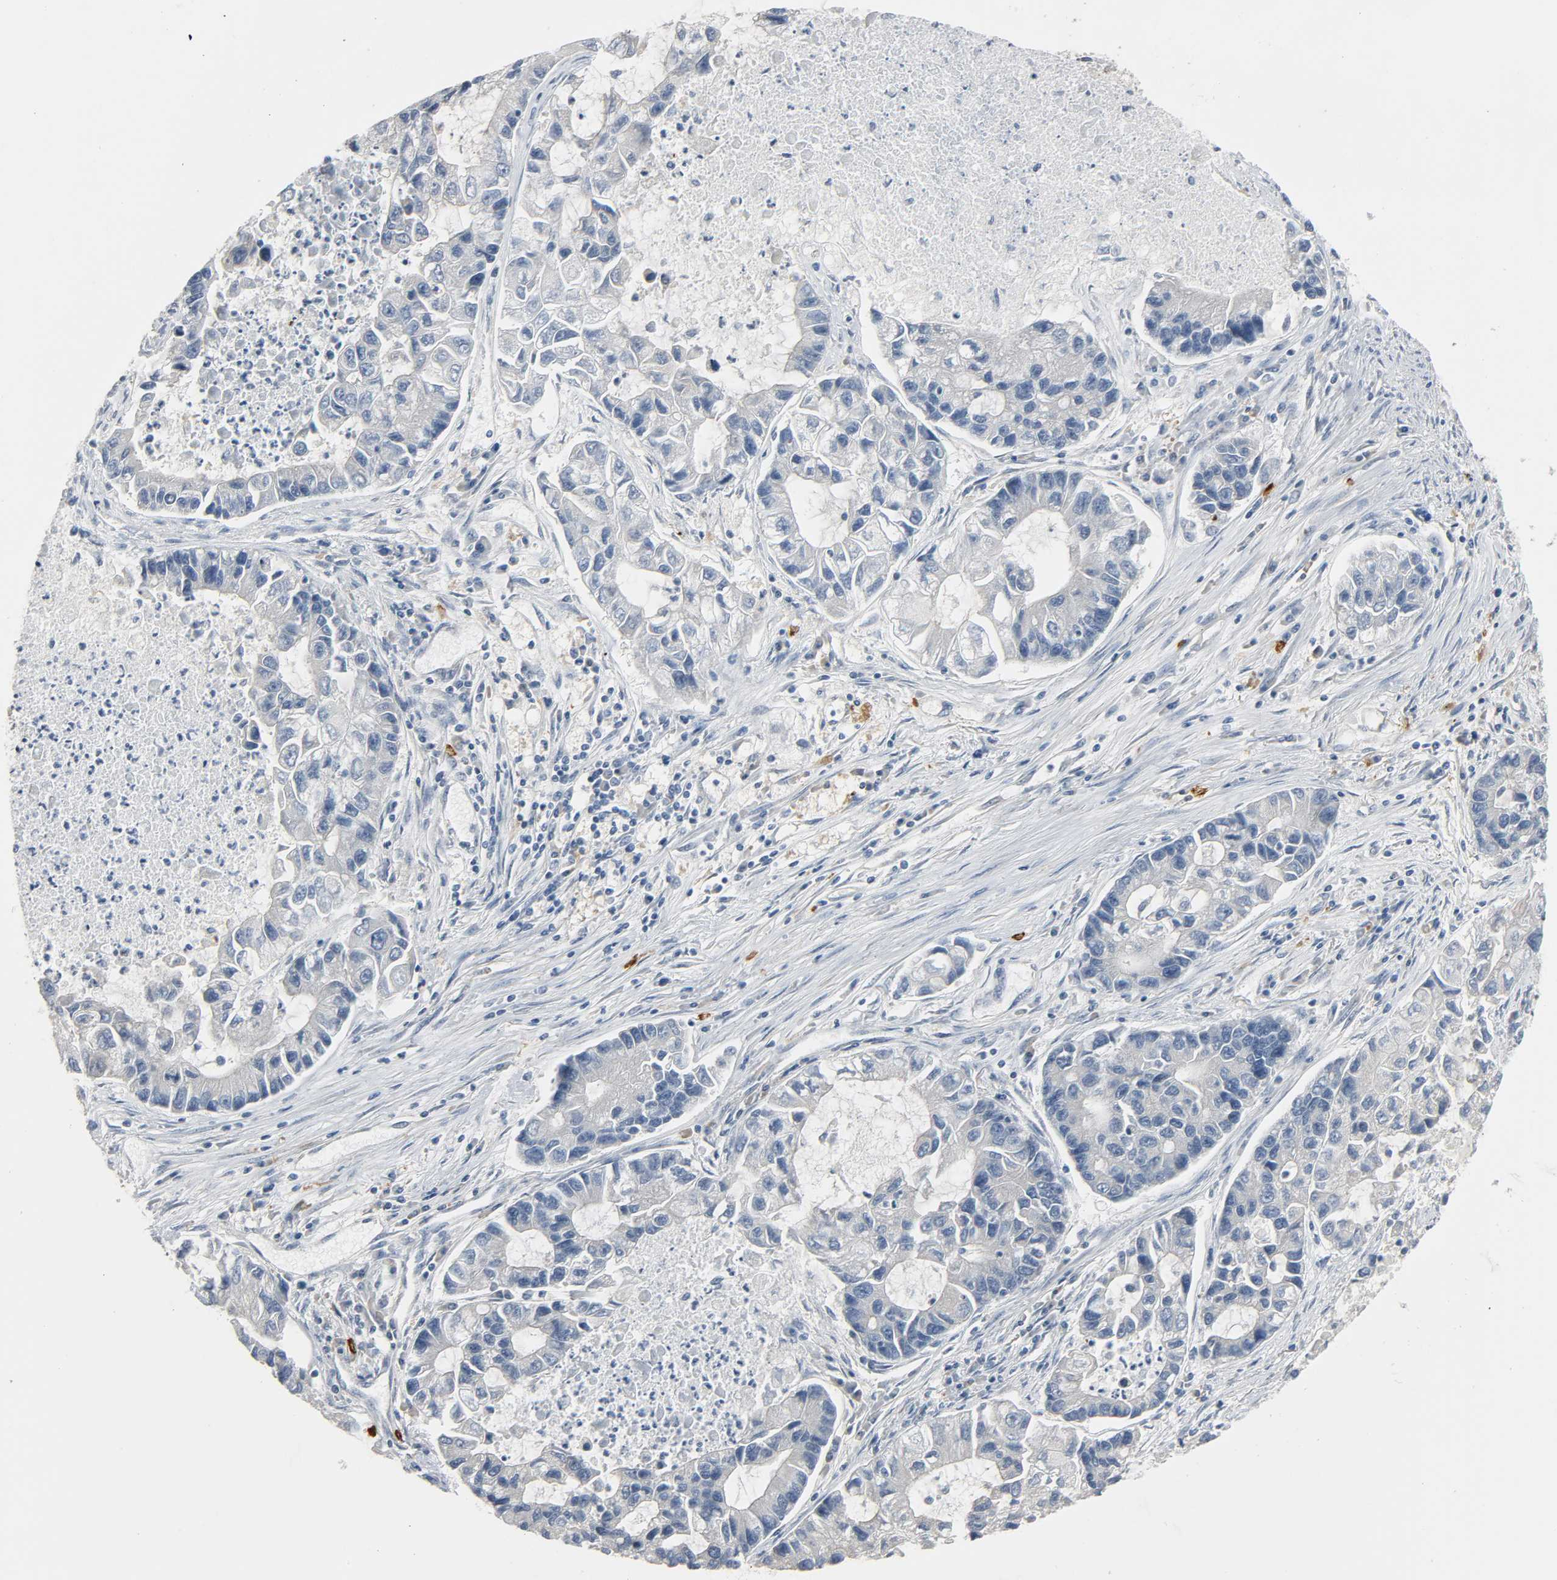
{"staining": {"intensity": "negative", "quantity": "none", "location": "none"}, "tissue": "lung cancer", "cell_type": "Tumor cells", "image_type": "cancer", "snomed": [{"axis": "morphology", "description": "Adenocarcinoma, NOS"}, {"axis": "topography", "description": "Lung"}], "caption": "Immunohistochemistry image of neoplastic tissue: lung cancer stained with DAB demonstrates no significant protein expression in tumor cells.", "gene": "LIMCH1", "patient": {"sex": "female", "age": 51}}